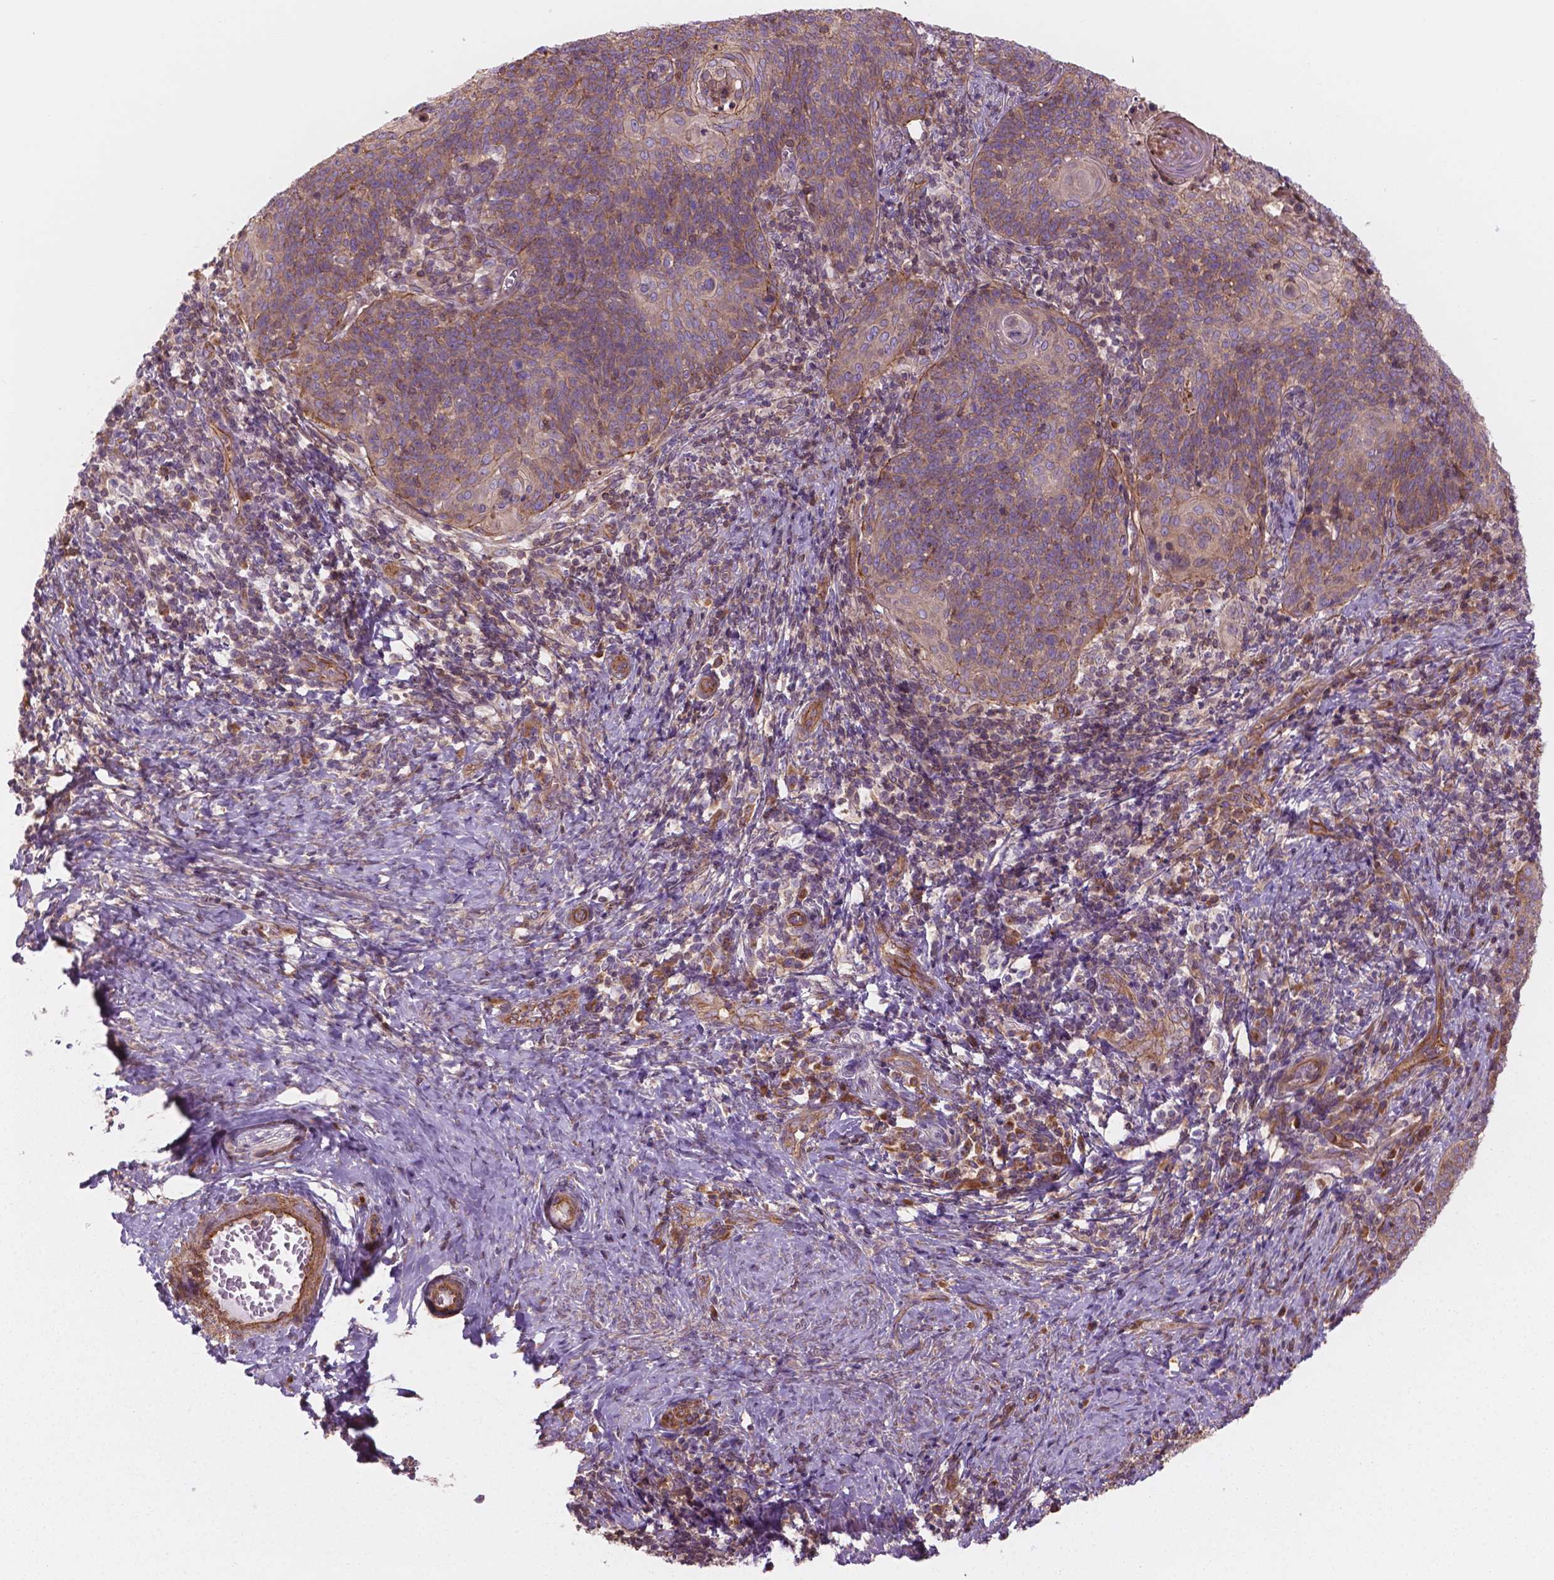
{"staining": {"intensity": "moderate", "quantity": "<25%", "location": "cytoplasmic/membranous"}, "tissue": "cervical cancer", "cell_type": "Tumor cells", "image_type": "cancer", "snomed": [{"axis": "morphology", "description": "Normal tissue, NOS"}, {"axis": "morphology", "description": "Squamous cell carcinoma, NOS"}, {"axis": "topography", "description": "Cervix"}], "caption": "The histopathology image reveals immunohistochemical staining of squamous cell carcinoma (cervical). There is moderate cytoplasmic/membranous positivity is identified in about <25% of tumor cells.", "gene": "SURF4", "patient": {"sex": "female", "age": 39}}